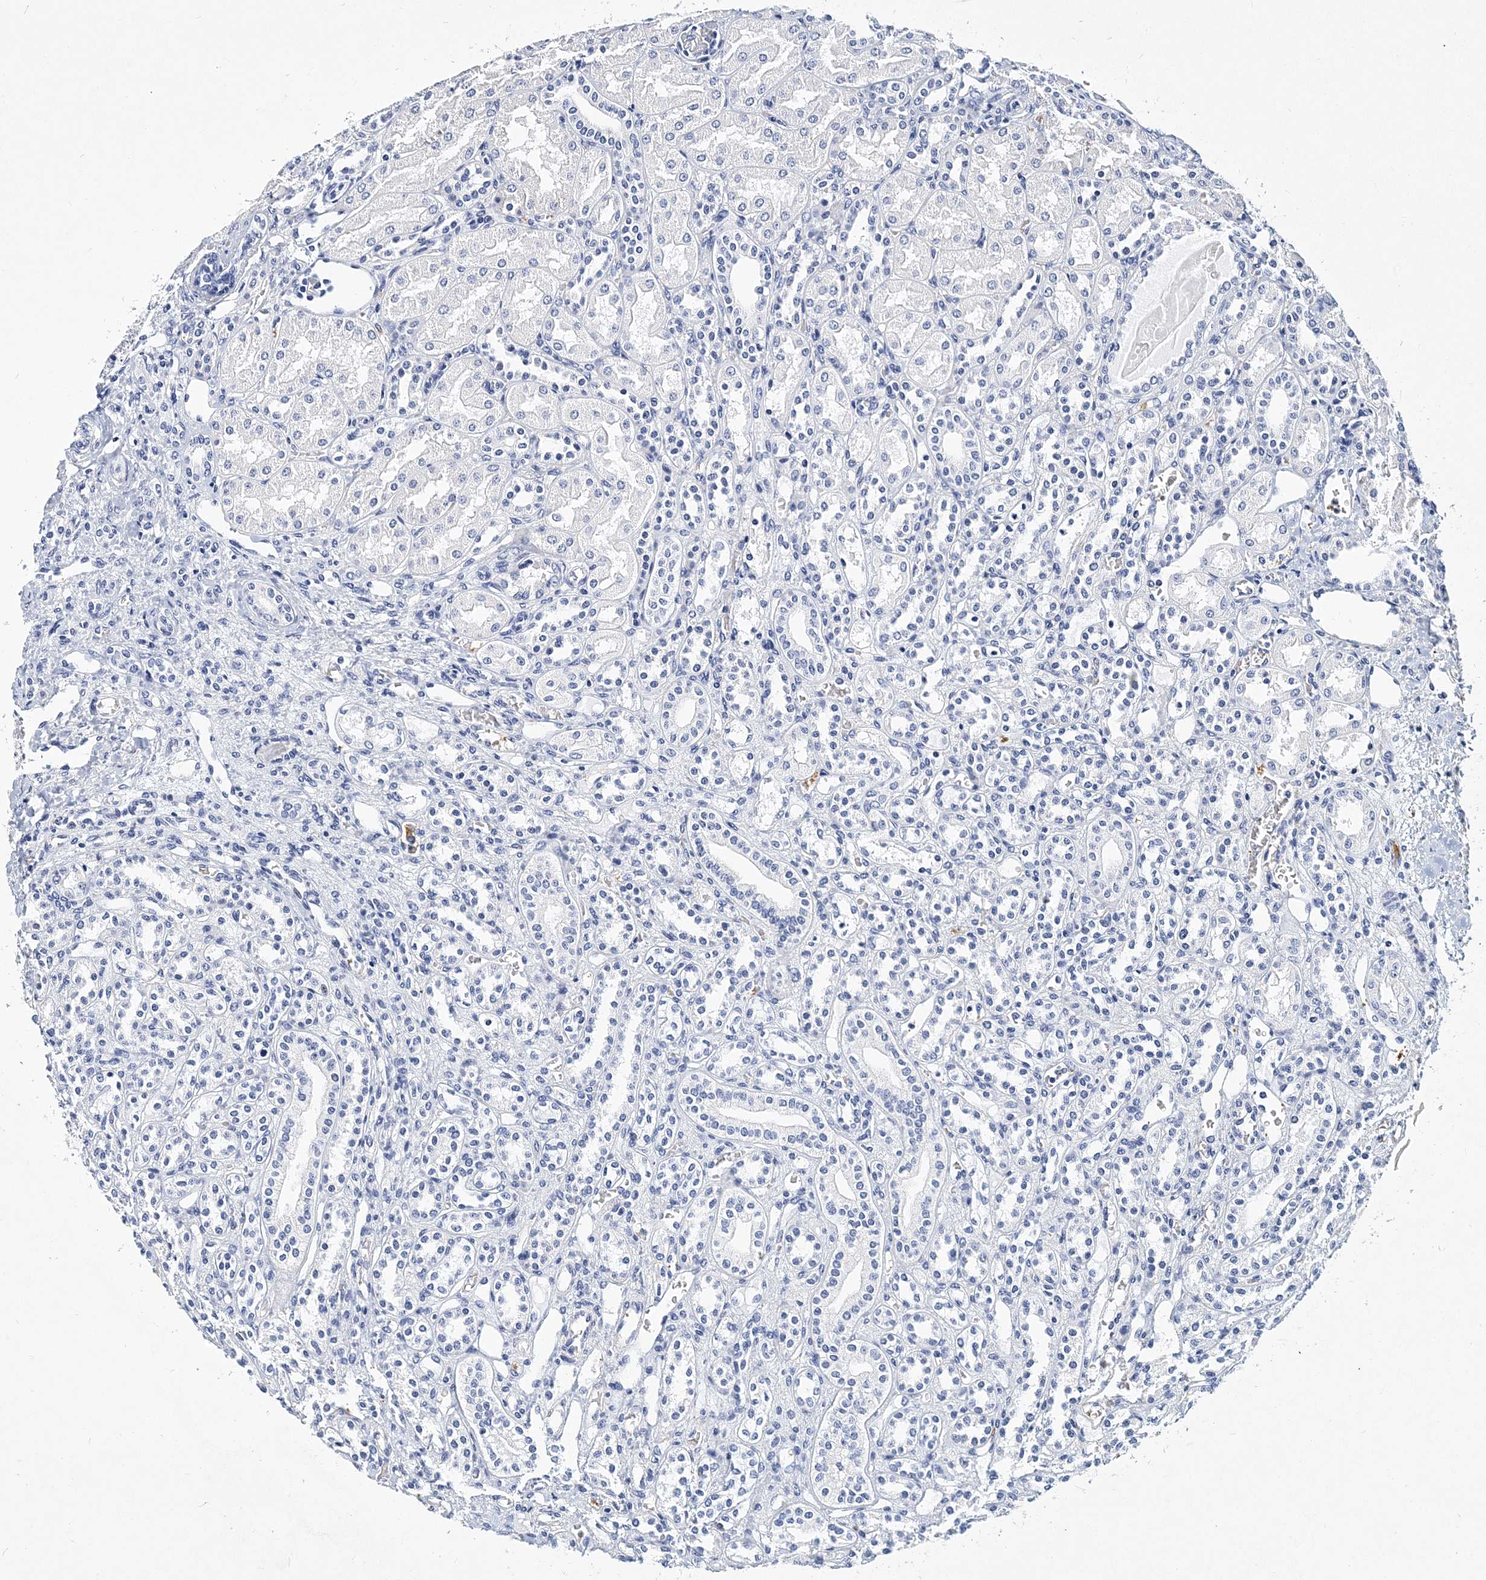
{"staining": {"intensity": "negative", "quantity": "none", "location": "none"}, "tissue": "kidney", "cell_type": "Cells in glomeruli", "image_type": "normal", "snomed": [{"axis": "morphology", "description": "Normal tissue, NOS"}, {"axis": "morphology", "description": "Neoplasm, malignant, NOS"}, {"axis": "topography", "description": "Kidney"}], "caption": "DAB immunohistochemical staining of normal human kidney displays no significant expression in cells in glomeruli.", "gene": "ITGA2B", "patient": {"sex": "female", "age": 1}}